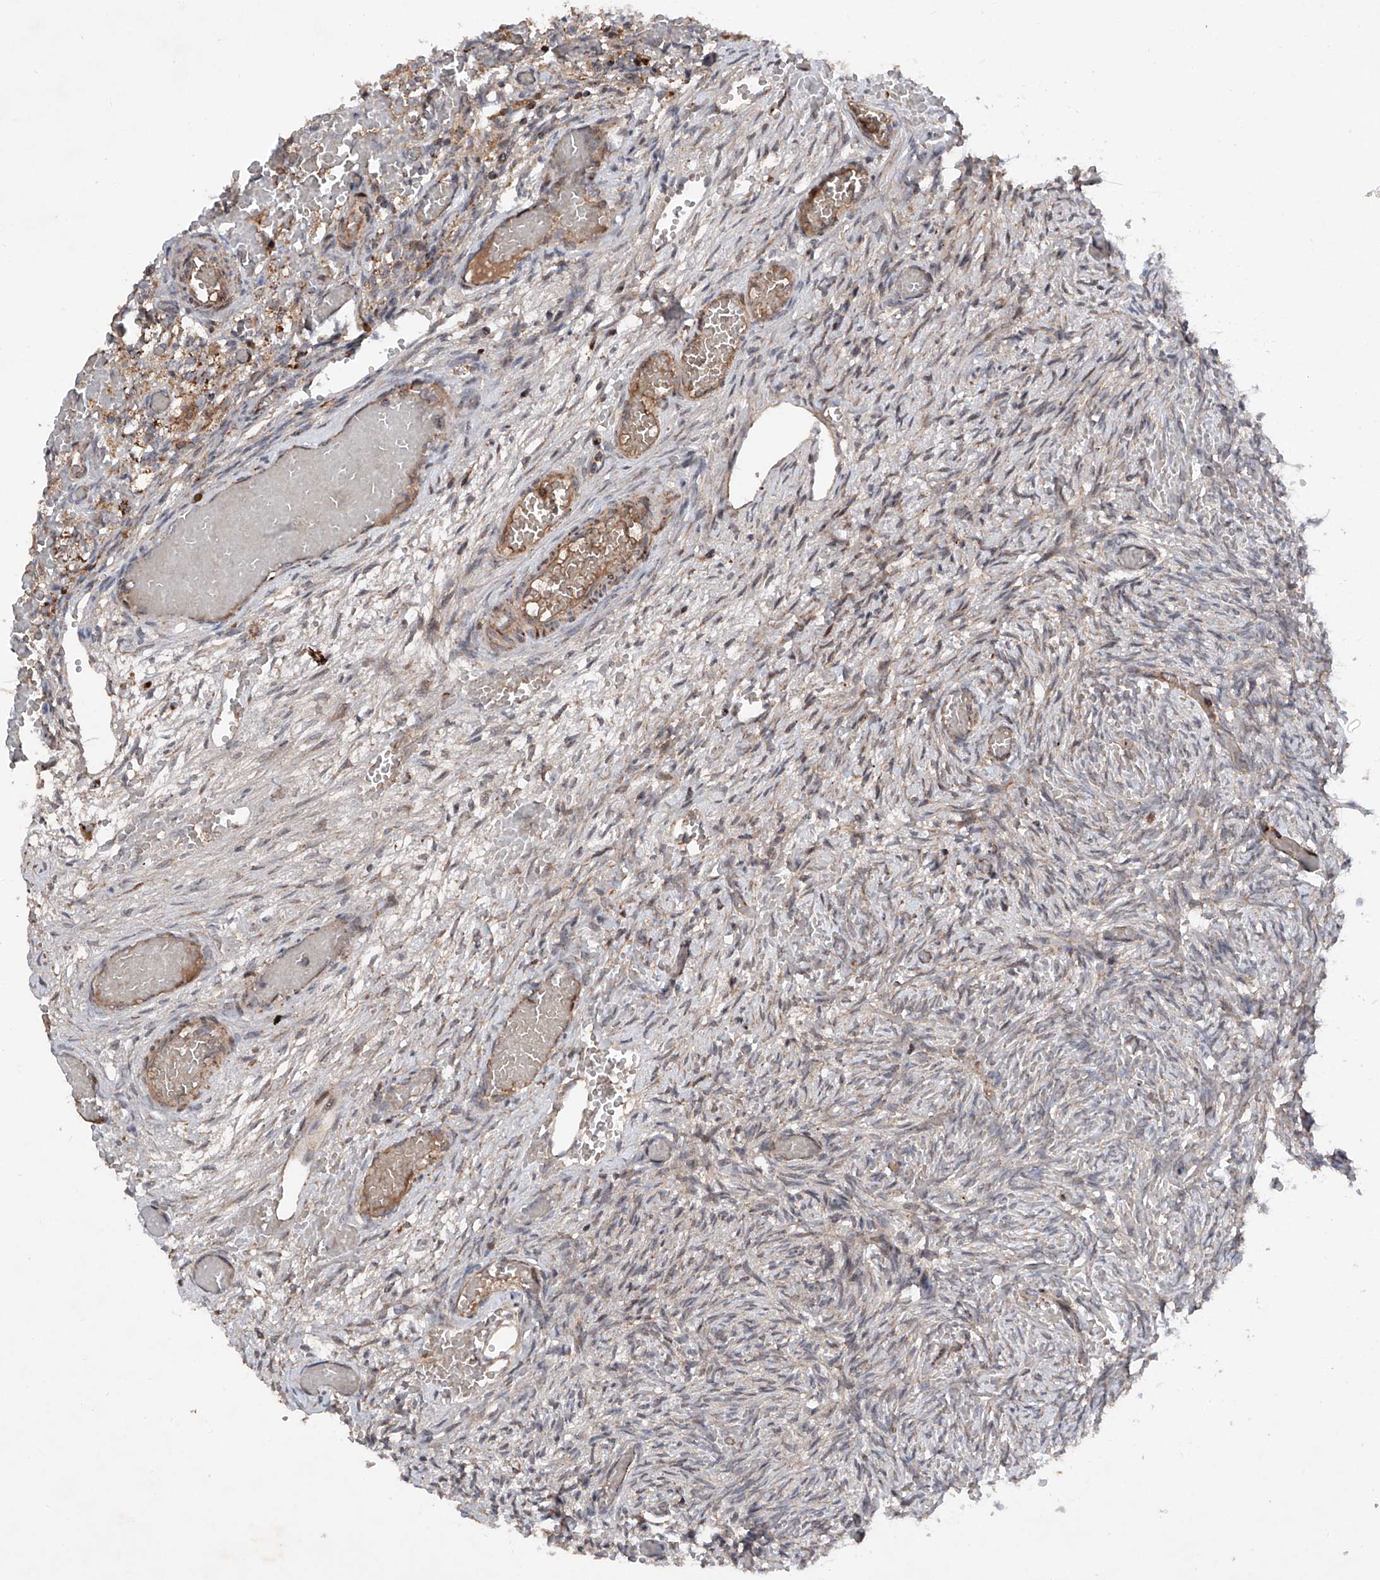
{"staining": {"intensity": "weak", "quantity": "25%-75%", "location": "cytoplasmic/membranous"}, "tissue": "ovary", "cell_type": "Ovarian stroma cells", "image_type": "normal", "snomed": [{"axis": "morphology", "description": "Adenocarcinoma, NOS"}, {"axis": "topography", "description": "Endometrium"}], "caption": "Immunohistochemistry micrograph of normal human ovary stained for a protein (brown), which exhibits low levels of weak cytoplasmic/membranous positivity in approximately 25%-75% of ovarian stroma cells.", "gene": "DAD1", "patient": {"sex": "female", "age": 32}}